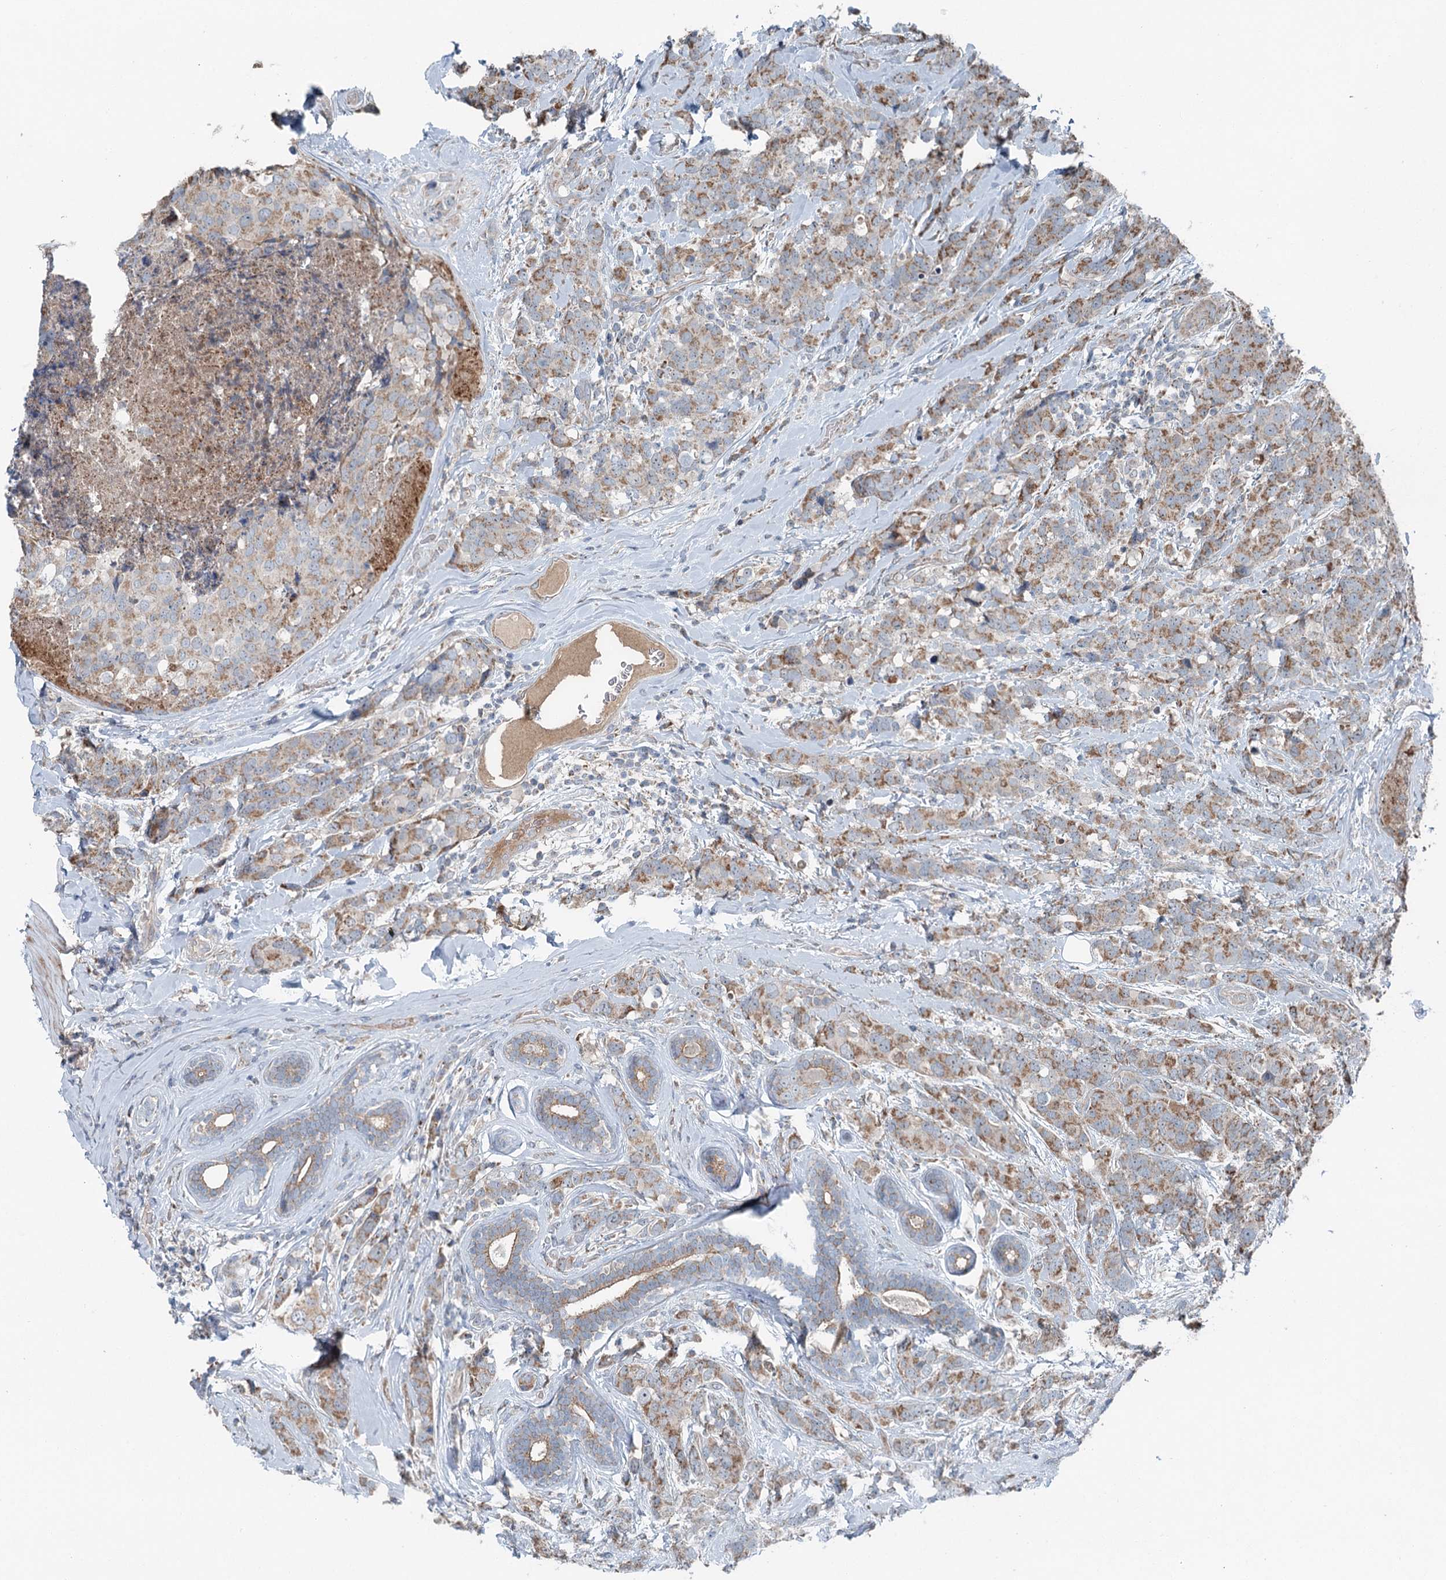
{"staining": {"intensity": "moderate", "quantity": "25%-75%", "location": "cytoplasmic/membranous"}, "tissue": "breast cancer", "cell_type": "Tumor cells", "image_type": "cancer", "snomed": [{"axis": "morphology", "description": "Lobular carcinoma"}, {"axis": "topography", "description": "Breast"}], "caption": "A brown stain labels moderate cytoplasmic/membranous positivity of a protein in lobular carcinoma (breast) tumor cells.", "gene": "CHCHD5", "patient": {"sex": "female", "age": 59}}